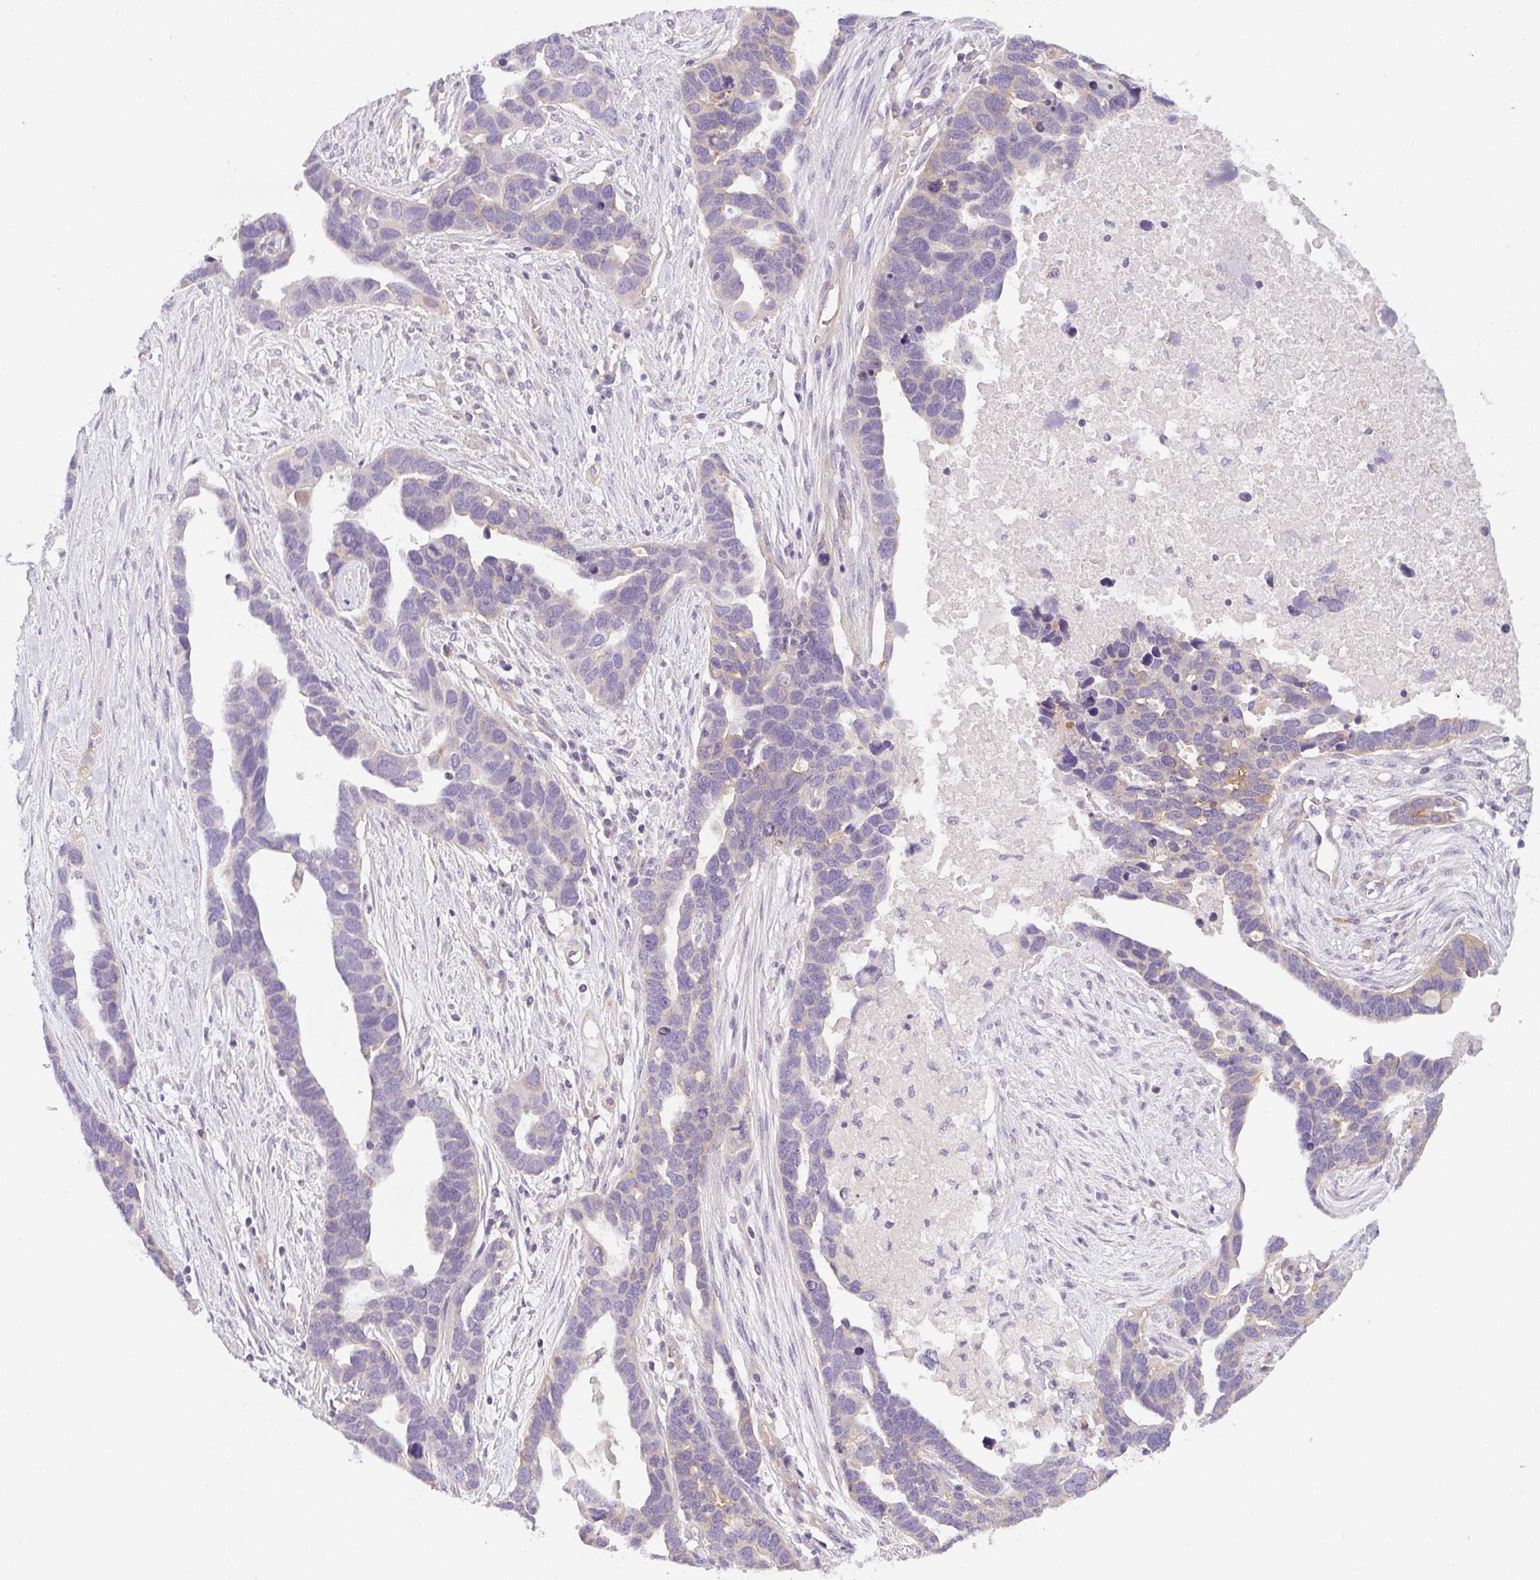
{"staining": {"intensity": "moderate", "quantity": "<25%", "location": "cytoplasmic/membranous"}, "tissue": "ovarian cancer", "cell_type": "Tumor cells", "image_type": "cancer", "snomed": [{"axis": "morphology", "description": "Cystadenocarcinoma, serous, NOS"}, {"axis": "topography", "description": "Ovary"}], "caption": "Human ovarian cancer (serous cystadenocarcinoma) stained for a protein (brown) exhibits moderate cytoplasmic/membranous positive expression in about <25% of tumor cells.", "gene": "FILIP1", "patient": {"sex": "female", "age": 54}}